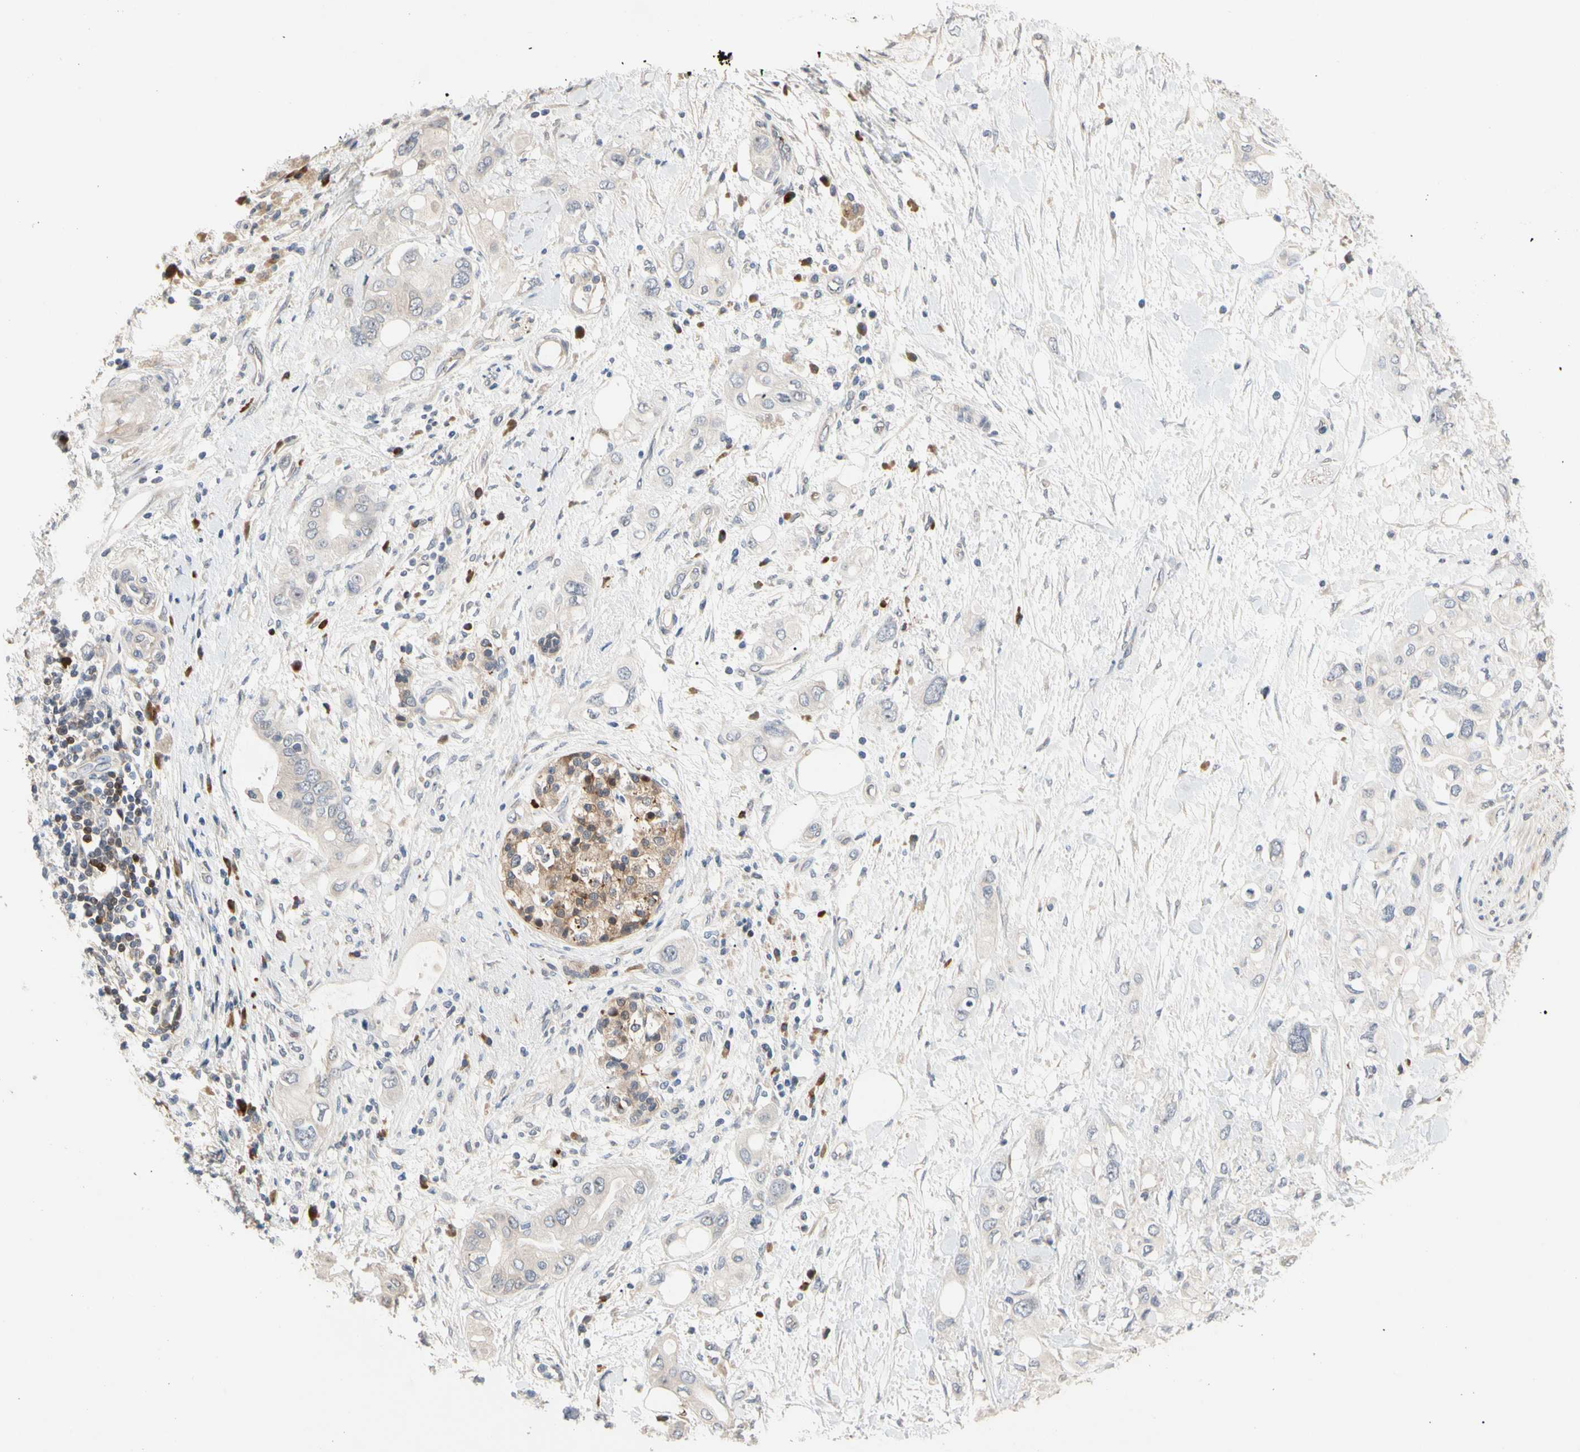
{"staining": {"intensity": "negative", "quantity": "none", "location": "none"}, "tissue": "pancreatic cancer", "cell_type": "Tumor cells", "image_type": "cancer", "snomed": [{"axis": "morphology", "description": "Adenocarcinoma, NOS"}, {"axis": "topography", "description": "Pancreas"}], "caption": "Immunohistochemistry image of human pancreatic cancer (adenocarcinoma) stained for a protein (brown), which demonstrates no positivity in tumor cells. (DAB (3,3'-diaminobenzidine) IHC, high magnification).", "gene": "HMGCR", "patient": {"sex": "female", "age": 56}}